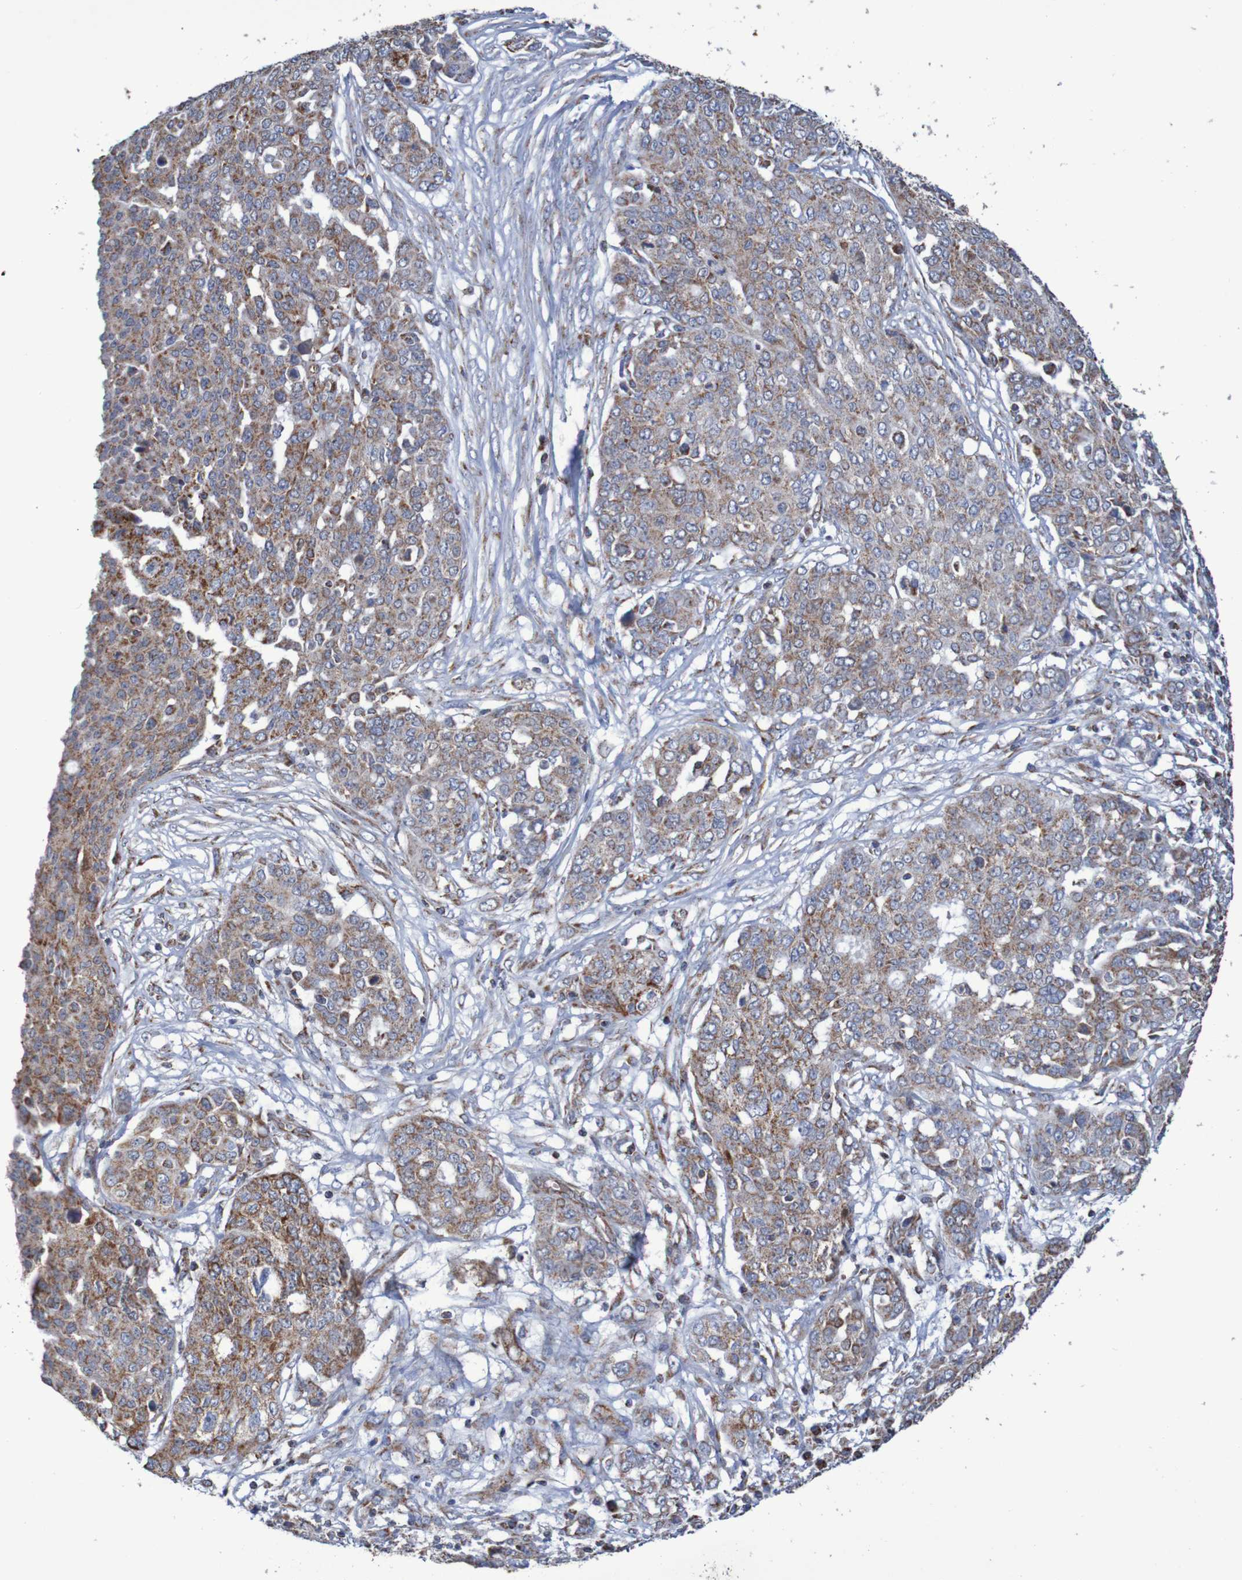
{"staining": {"intensity": "moderate", "quantity": ">75%", "location": "cytoplasmic/membranous"}, "tissue": "ovarian cancer", "cell_type": "Tumor cells", "image_type": "cancer", "snomed": [{"axis": "morphology", "description": "Cystadenocarcinoma, serous, NOS"}, {"axis": "topography", "description": "Soft tissue"}, {"axis": "topography", "description": "Ovary"}], "caption": "Moderate cytoplasmic/membranous staining is appreciated in about >75% of tumor cells in ovarian cancer.", "gene": "MMEL1", "patient": {"sex": "female", "age": 57}}